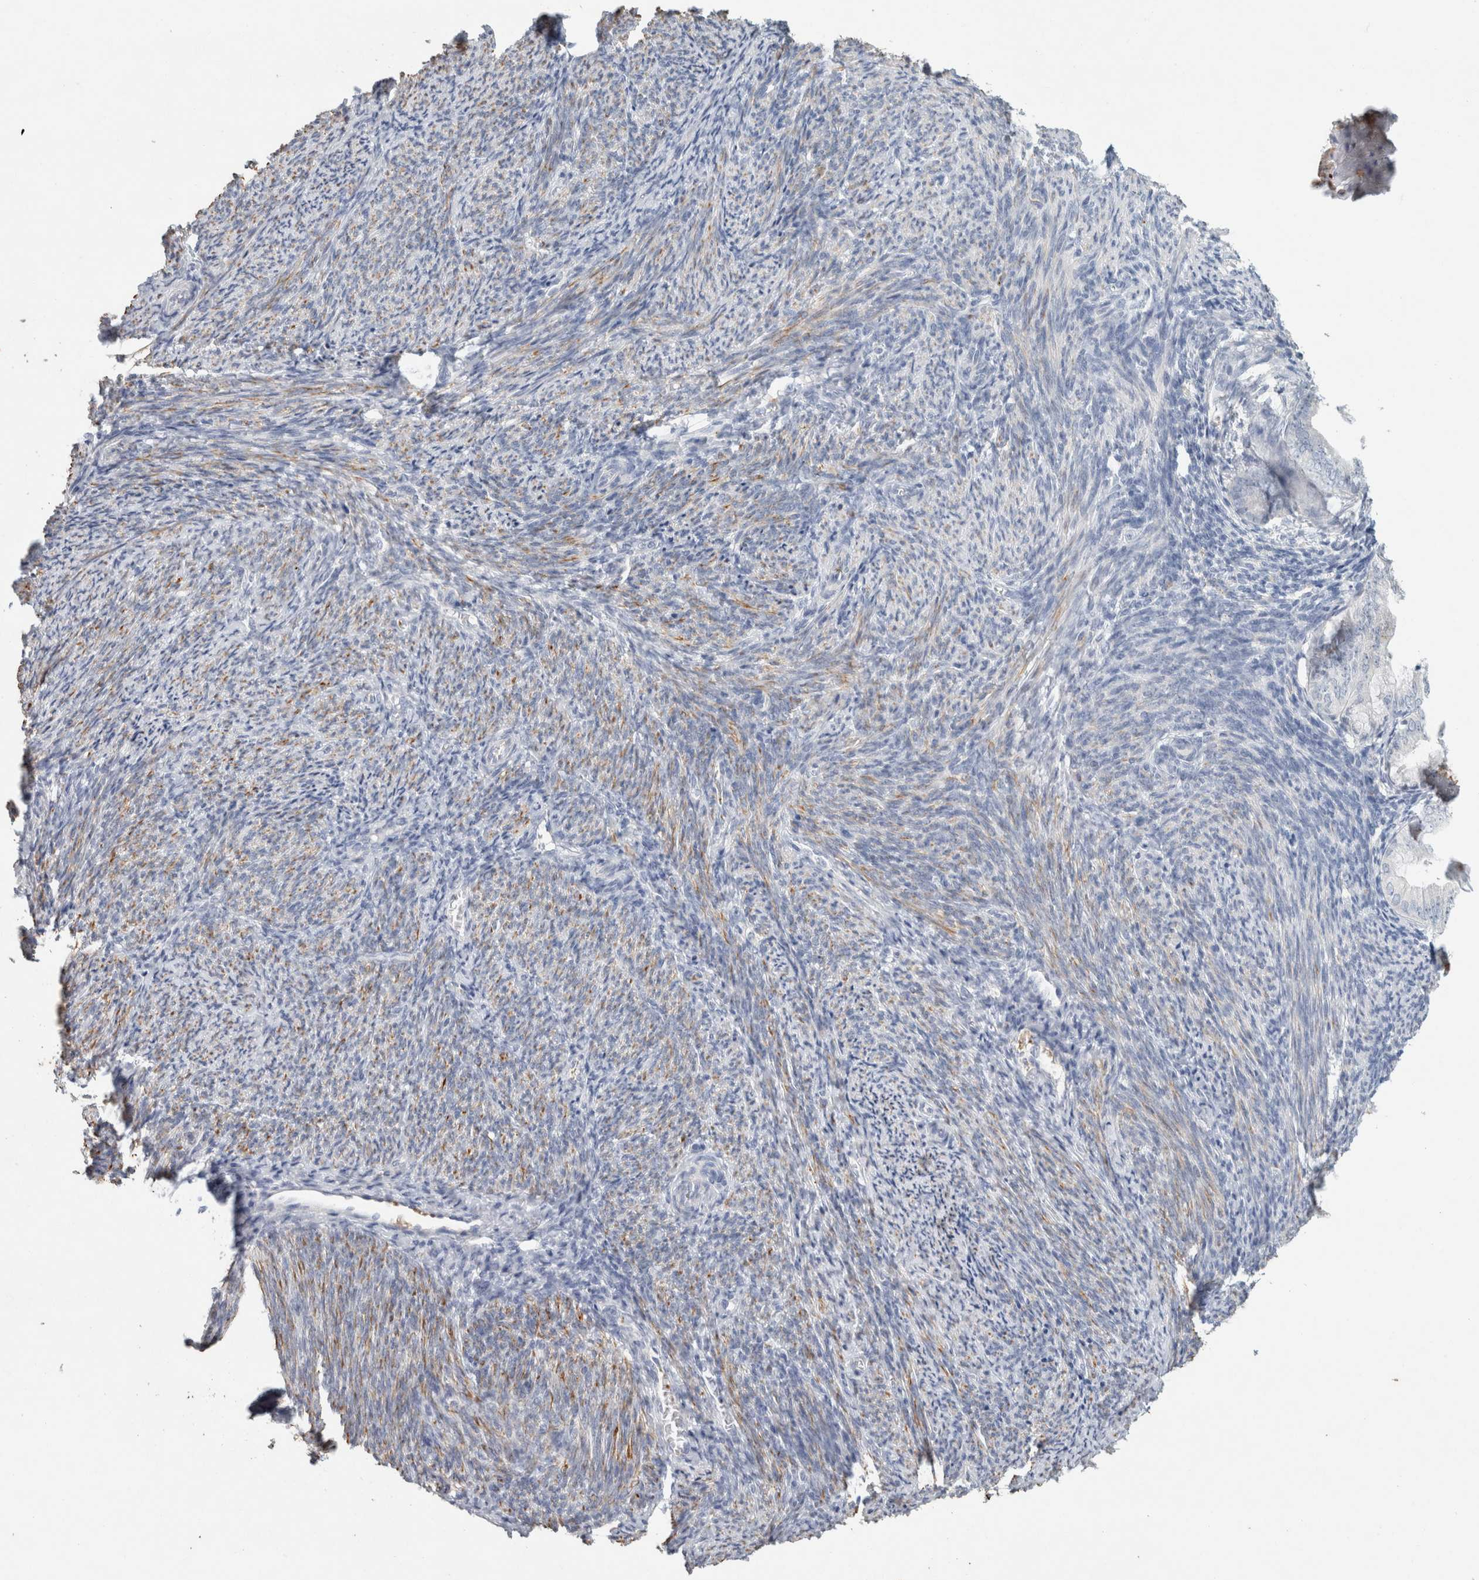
{"staining": {"intensity": "negative", "quantity": "none", "location": "none"}, "tissue": "endometrial cancer", "cell_type": "Tumor cells", "image_type": "cancer", "snomed": [{"axis": "morphology", "description": "Adenocarcinoma, NOS"}, {"axis": "topography", "description": "Endometrium"}], "caption": "Histopathology image shows no significant protein expression in tumor cells of endometrial cancer (adenocarcinoma).", "gene": "CD36", "patient": {"sex": "female", "age": 63}}